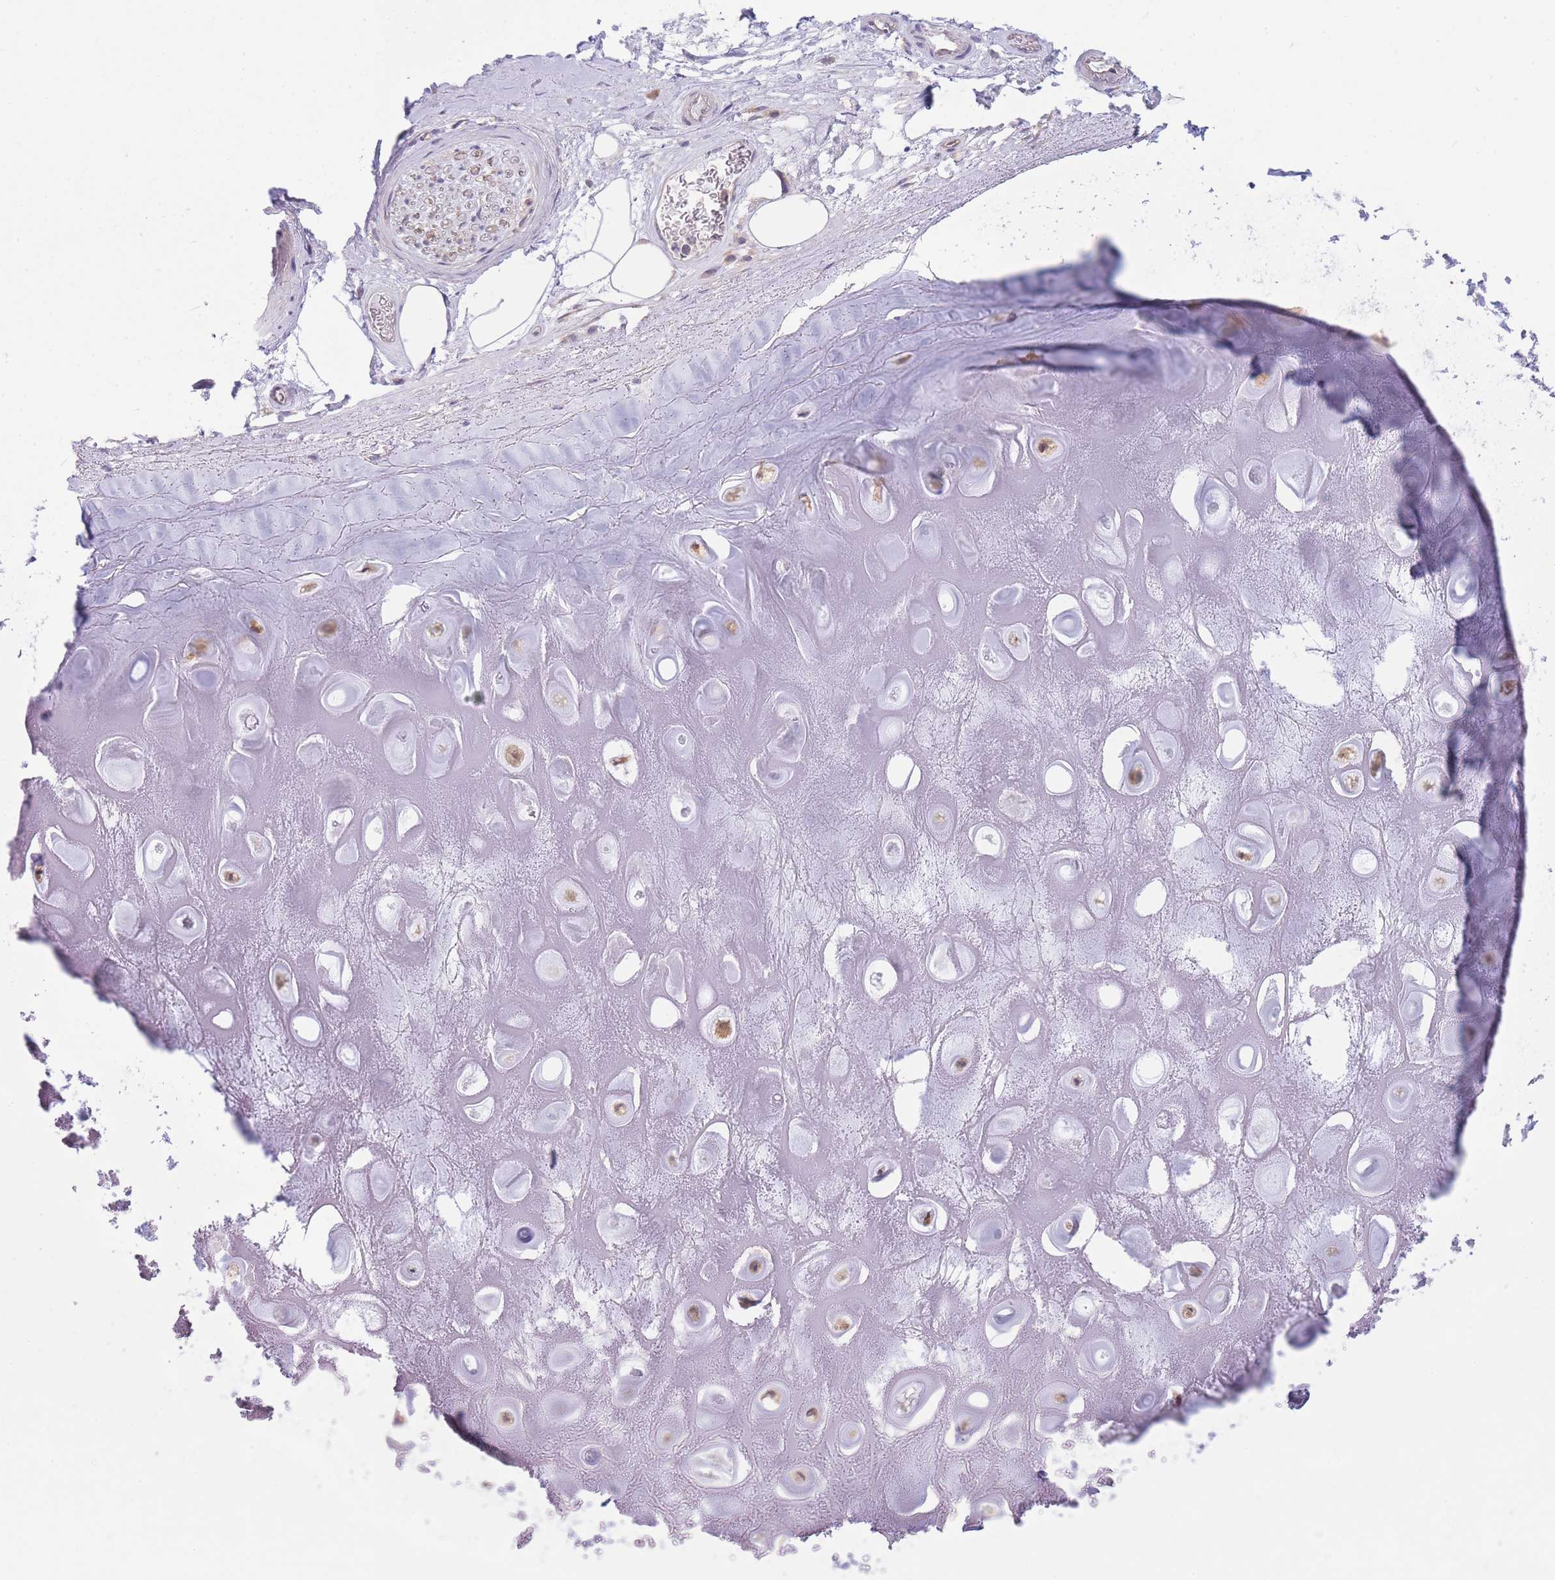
{"staining": {"intensity": "negative", "quantity": "none", "location": "none"}, "tissue": "adipose tissue", "cell_type": "Adipocytes", "image_type": "normal", "snomed": [{"axis": "morphology", "description": "Normal tissue, NOS"}, {"axis": "topography", "description": "Cartilage tissue"}], "caption": "An IHC micrograph of benign adipose tissue is shown. There is no staining in adipocytes of adipose tissue.", "gene": "PFDN6", "patient": {"sex": "male", "age": 81}}